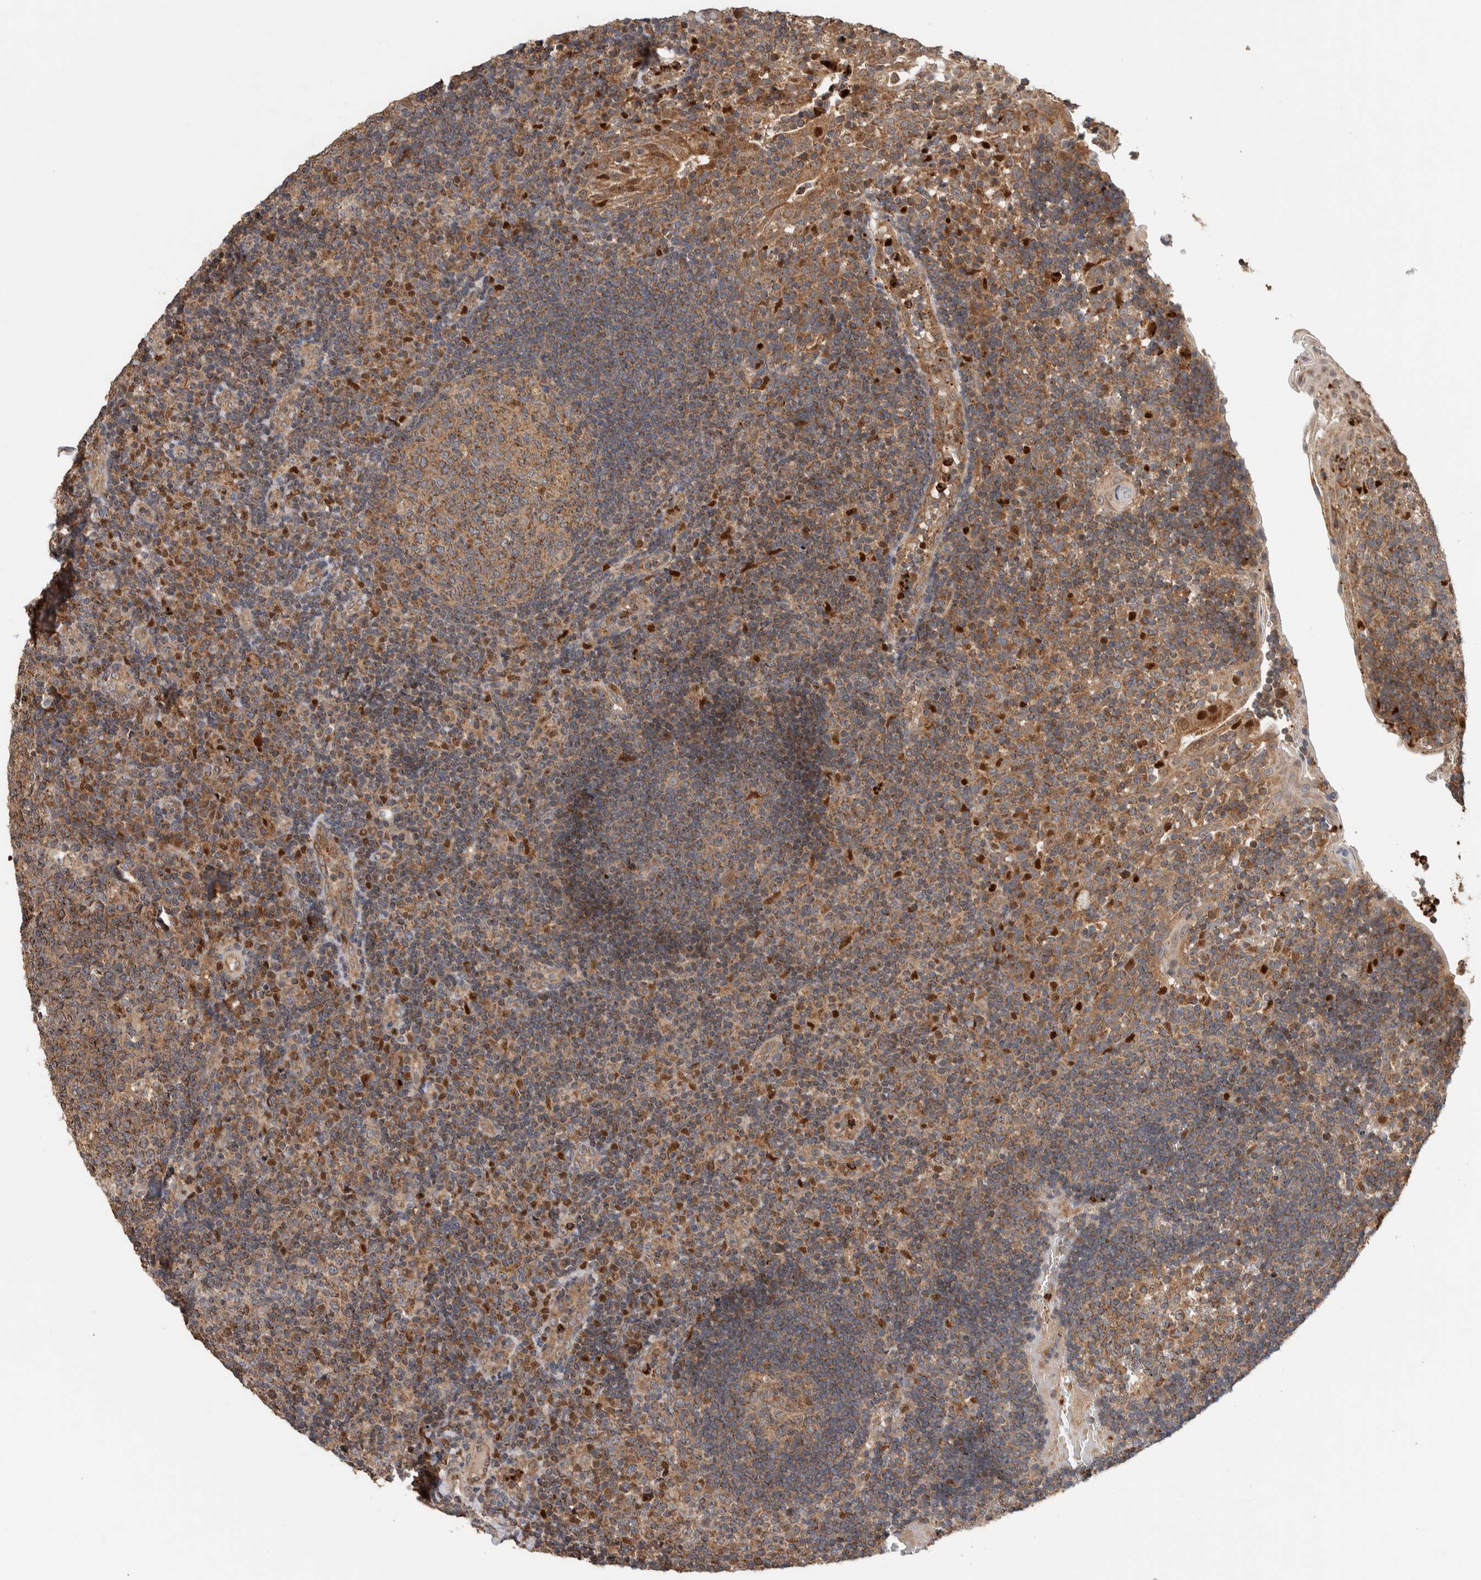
{"staining": {"intensity": "moderate", "quantity": ">75%", "location": "cytoplasmic/membranous"}, "tissue": "tonsil", "cell_type": "Germinal center cells", "image_type": "normal", "snomed": [{"axis": "morphology", "description": "Normal tissue, NOS"}, {"axis": "topography", "description": "Tonsil"}], "caption": "Tonsil stained with IHC demonstrates moderate cytoplasmic/membranous expression in about >75% of germinal center cells. Nuclei are stained in blue.", "gene": "VPS53", "patient": {"sex": "female", "age": 40}}